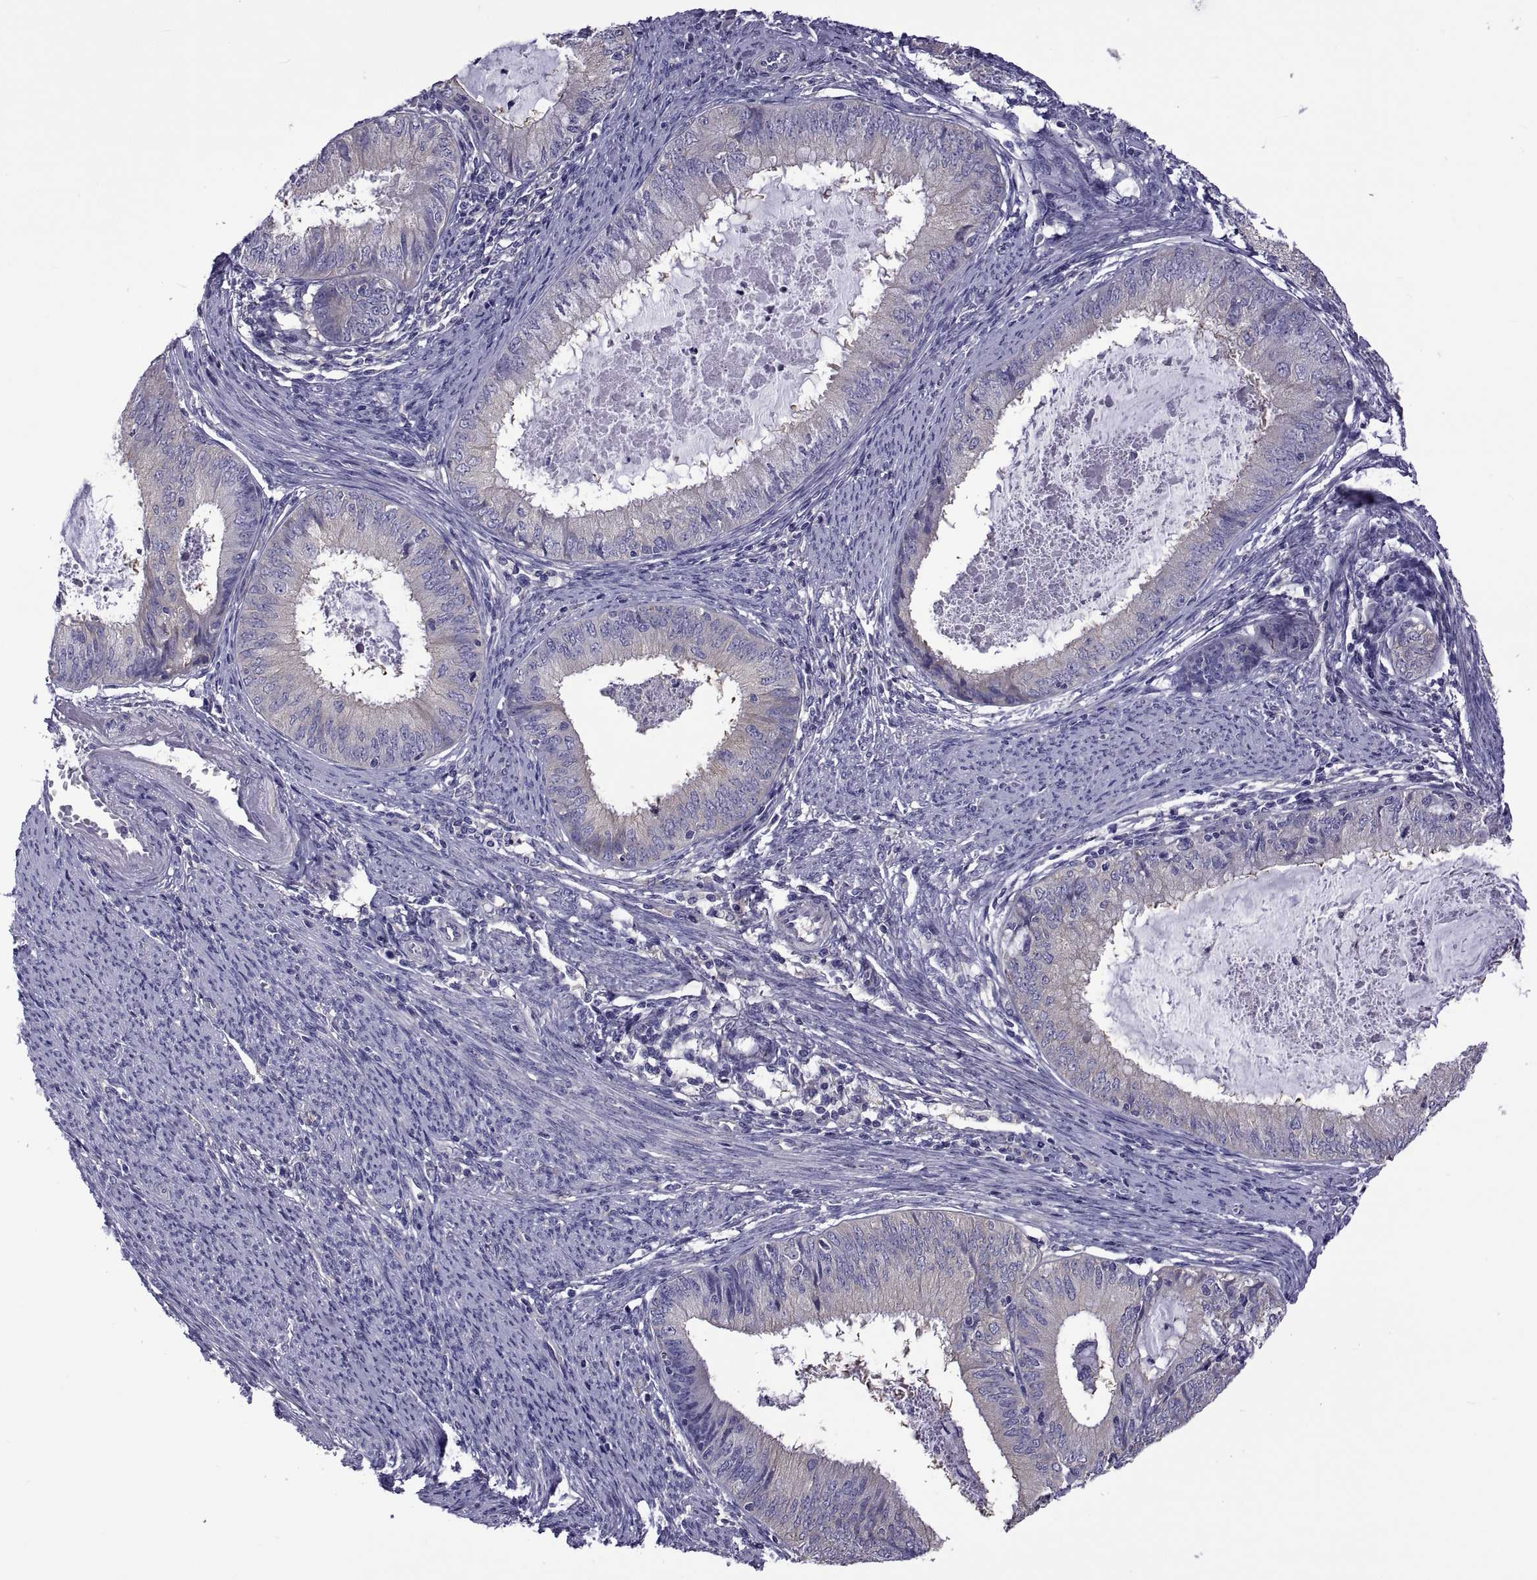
{"staining": {"intensity": "negative", "quantity": "none", "location": "none"}, "tissue": "endometrial cancer", "cell_type": "Tumor cells", "image_type": "cancer", "snomed": [{"axis": "morphology", "description": "Adenocarcinoma, NOS"}, {"axis": "topography", "description": "Endometrium"}], "caption": "Immunohistochemistry (IHC) histopathology image of endometrial adenocarcinoma stained for a protein (brown), which exhibits no expression in tumor cells.", "gene": "TMC3", "patient": {"sex": "female", "age": 57}}